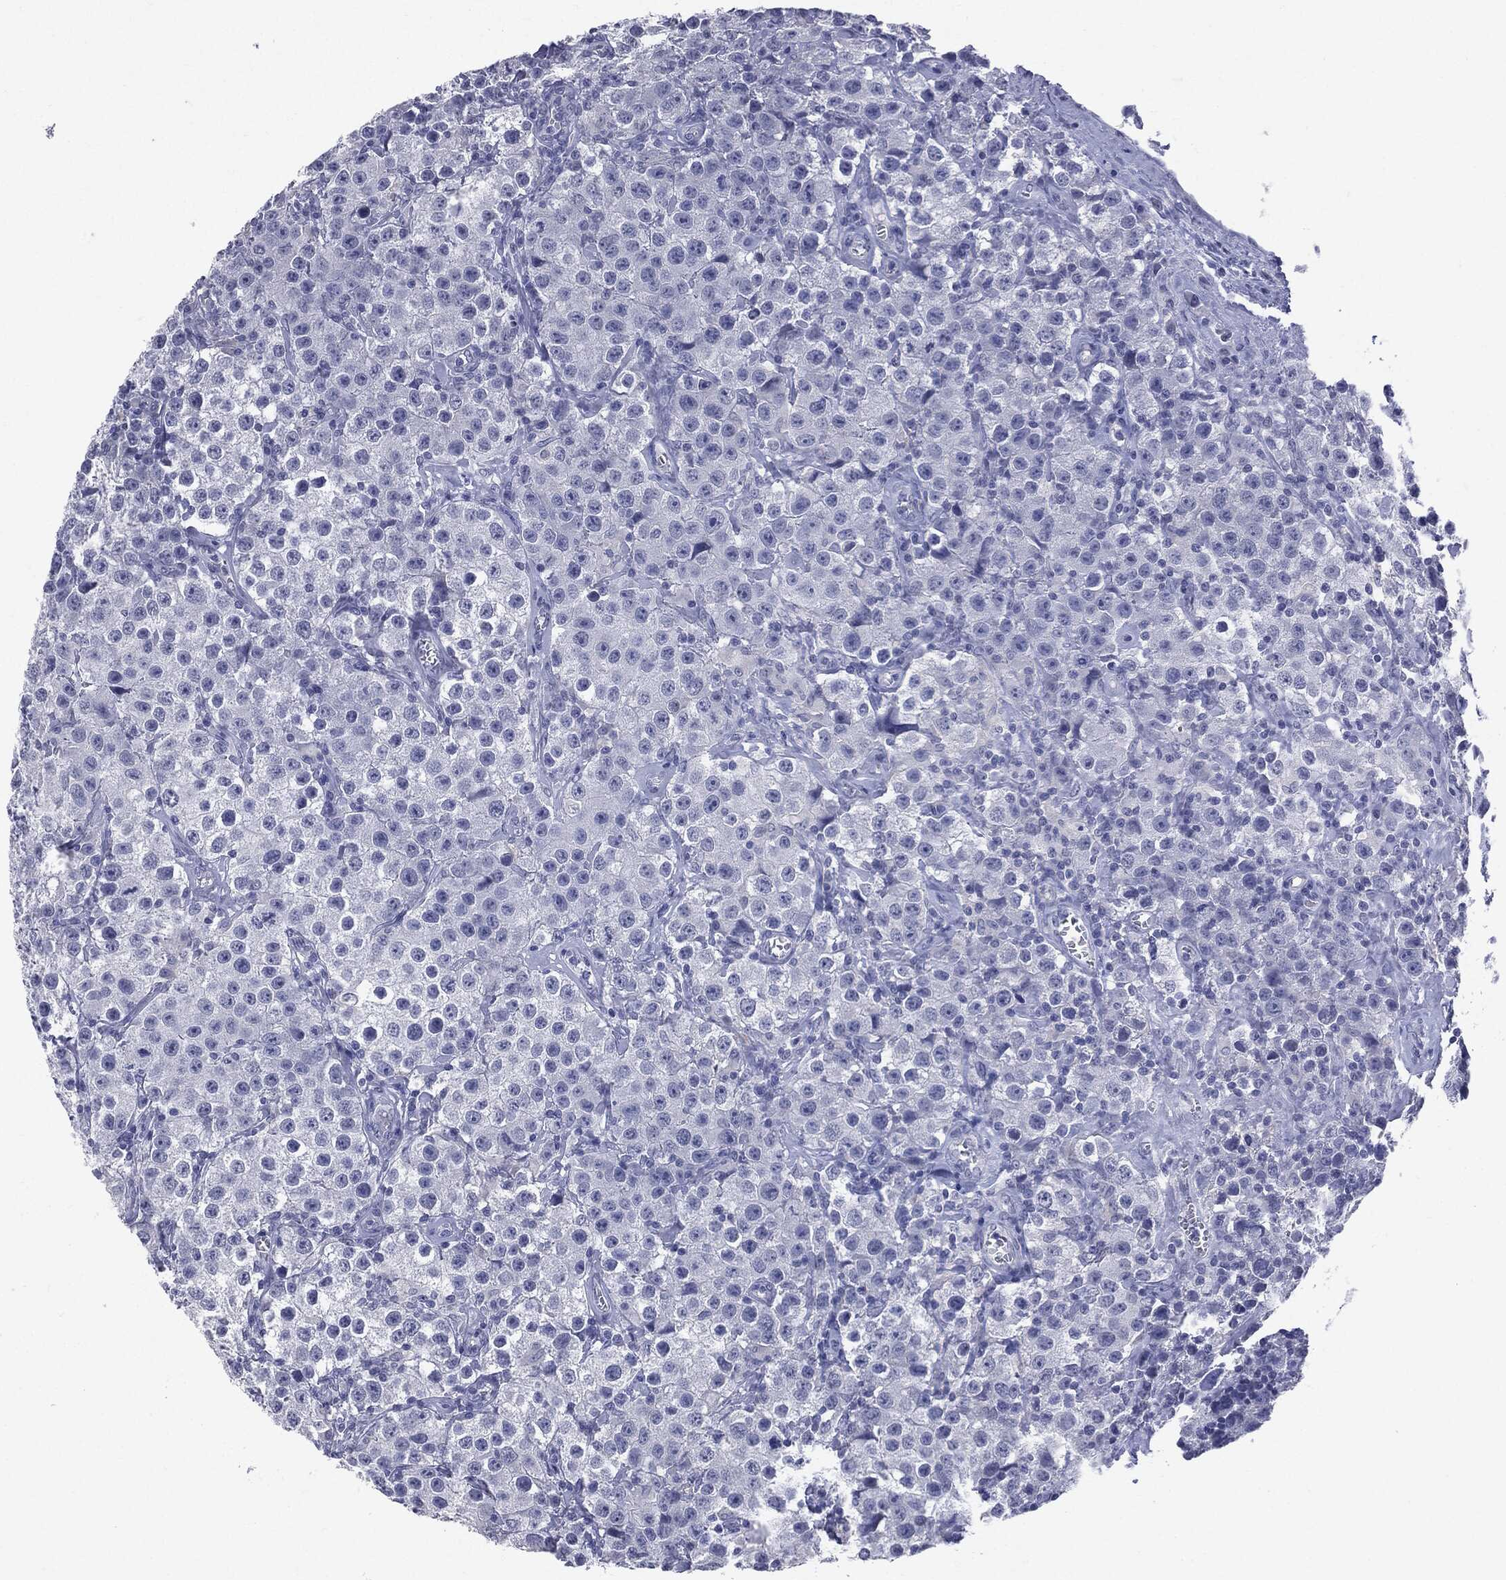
{"staining": {"intensity": "negative", "quantity": "none", "location": "none"}, "tissue": "testis cancer", "cell_type": "Tumor cells", "image_type": "cancer", "snomed": [{"axis": "morphology", "description": "Seminoma, NOS"}, {"axis": "topography", "description": "Testis"}], "caption": "This is a histopathology image of immunohistochemistry staining of testis cancer, which shows no staining in tumor cells. (DAB (3,3'-diaminobenzidine) IHC, high magnification).", "gene": "TSHB", "patient": {"sex": "male", "age": 52}}